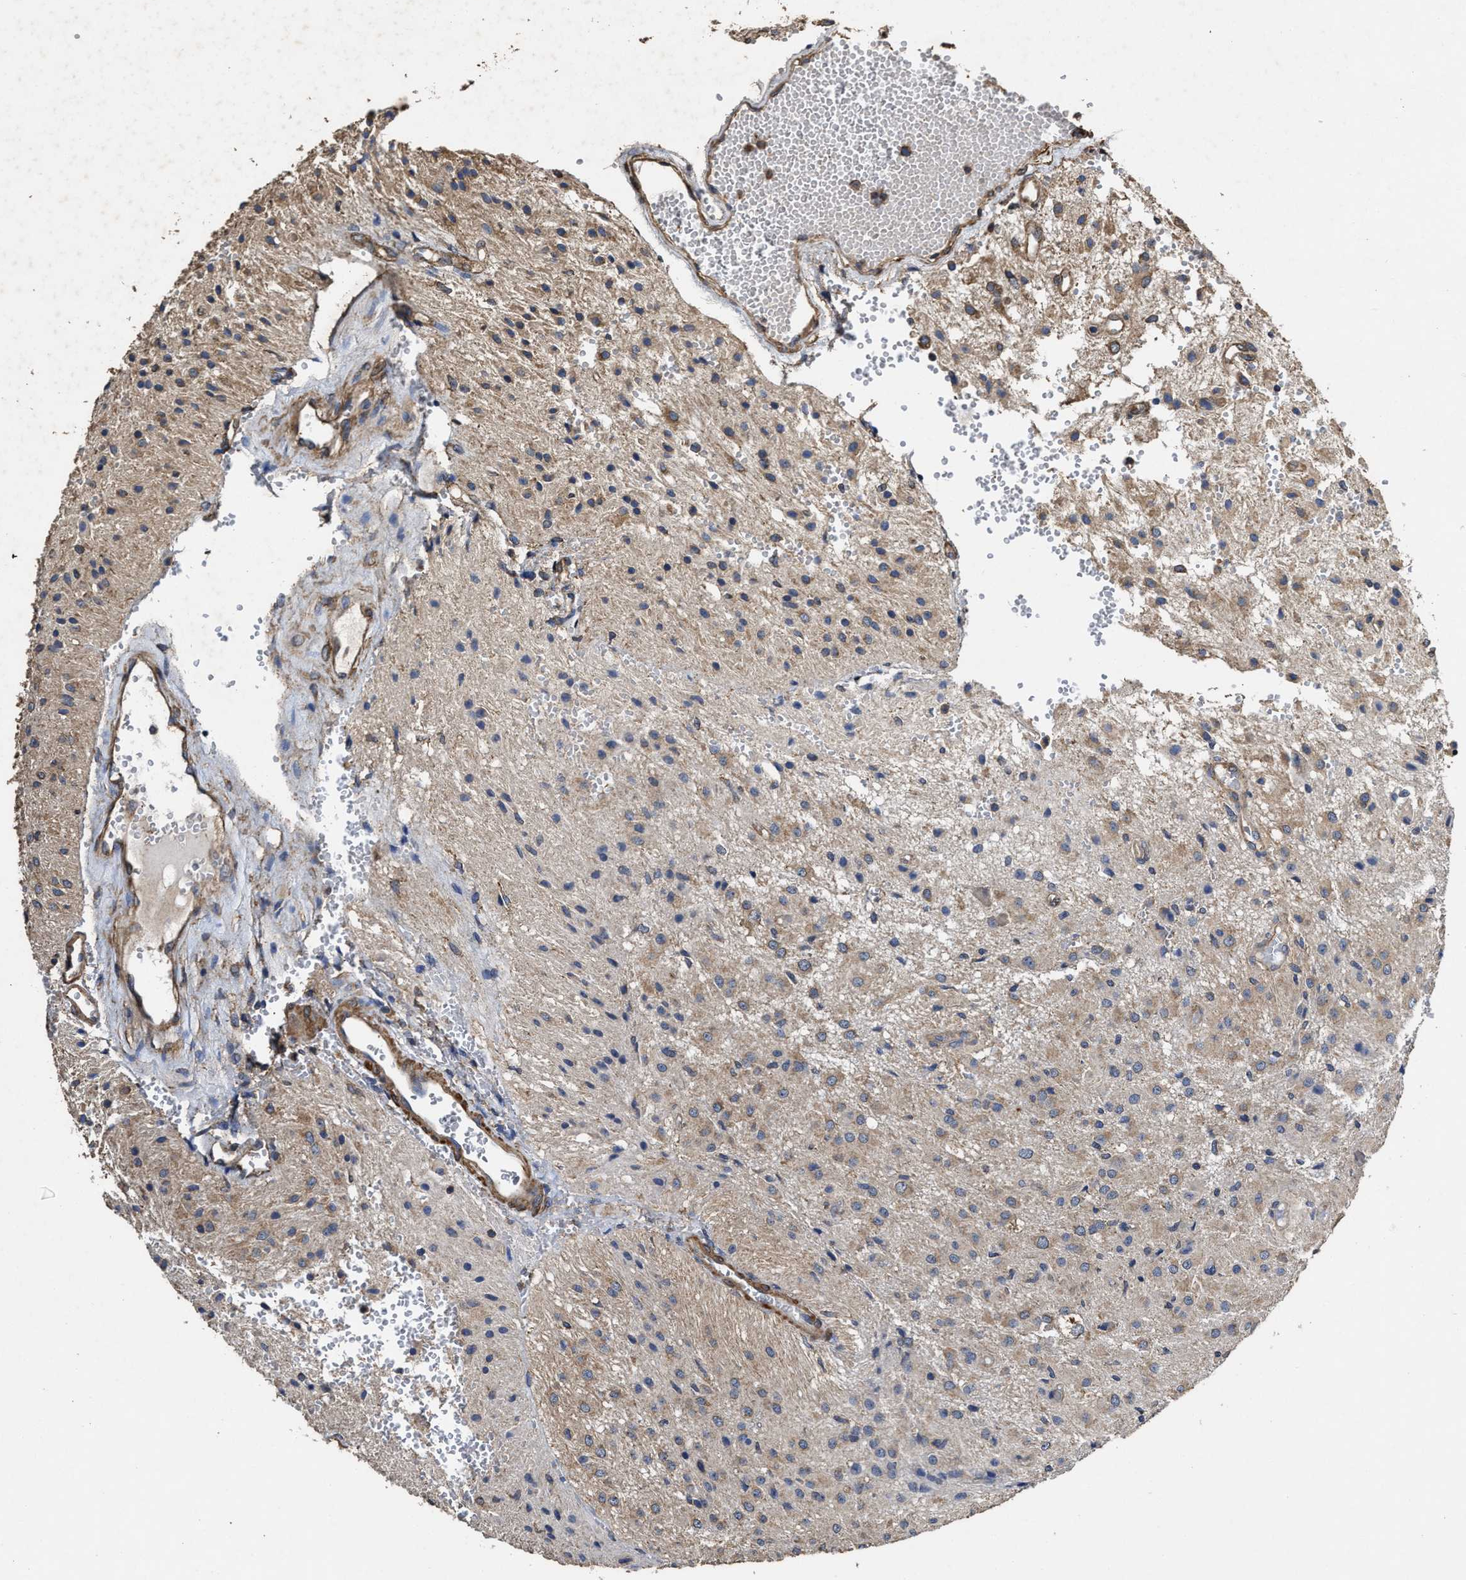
{"staining": {"intensity": "moderate", "quantity": "25%-75%", "location": "cytoplasmic/membranous"}, "tissue": "glioma", "cell_type": "Tumor cells", "image_type": "cancer", "snomed": [{"axis": "morphology", "description": "Glioma, malignant, High grade"}, {"axis": "topography", "description": "Brain"}], "caption": "High-grade glioma (malignant) stained with immunohistochemistry exhibits moderate cytoplasmic/membranous positivity in approximately 25%-75% of tumor cells.", "gene": "SFXN4", "patient": {"sex": "female", "age": 59}}